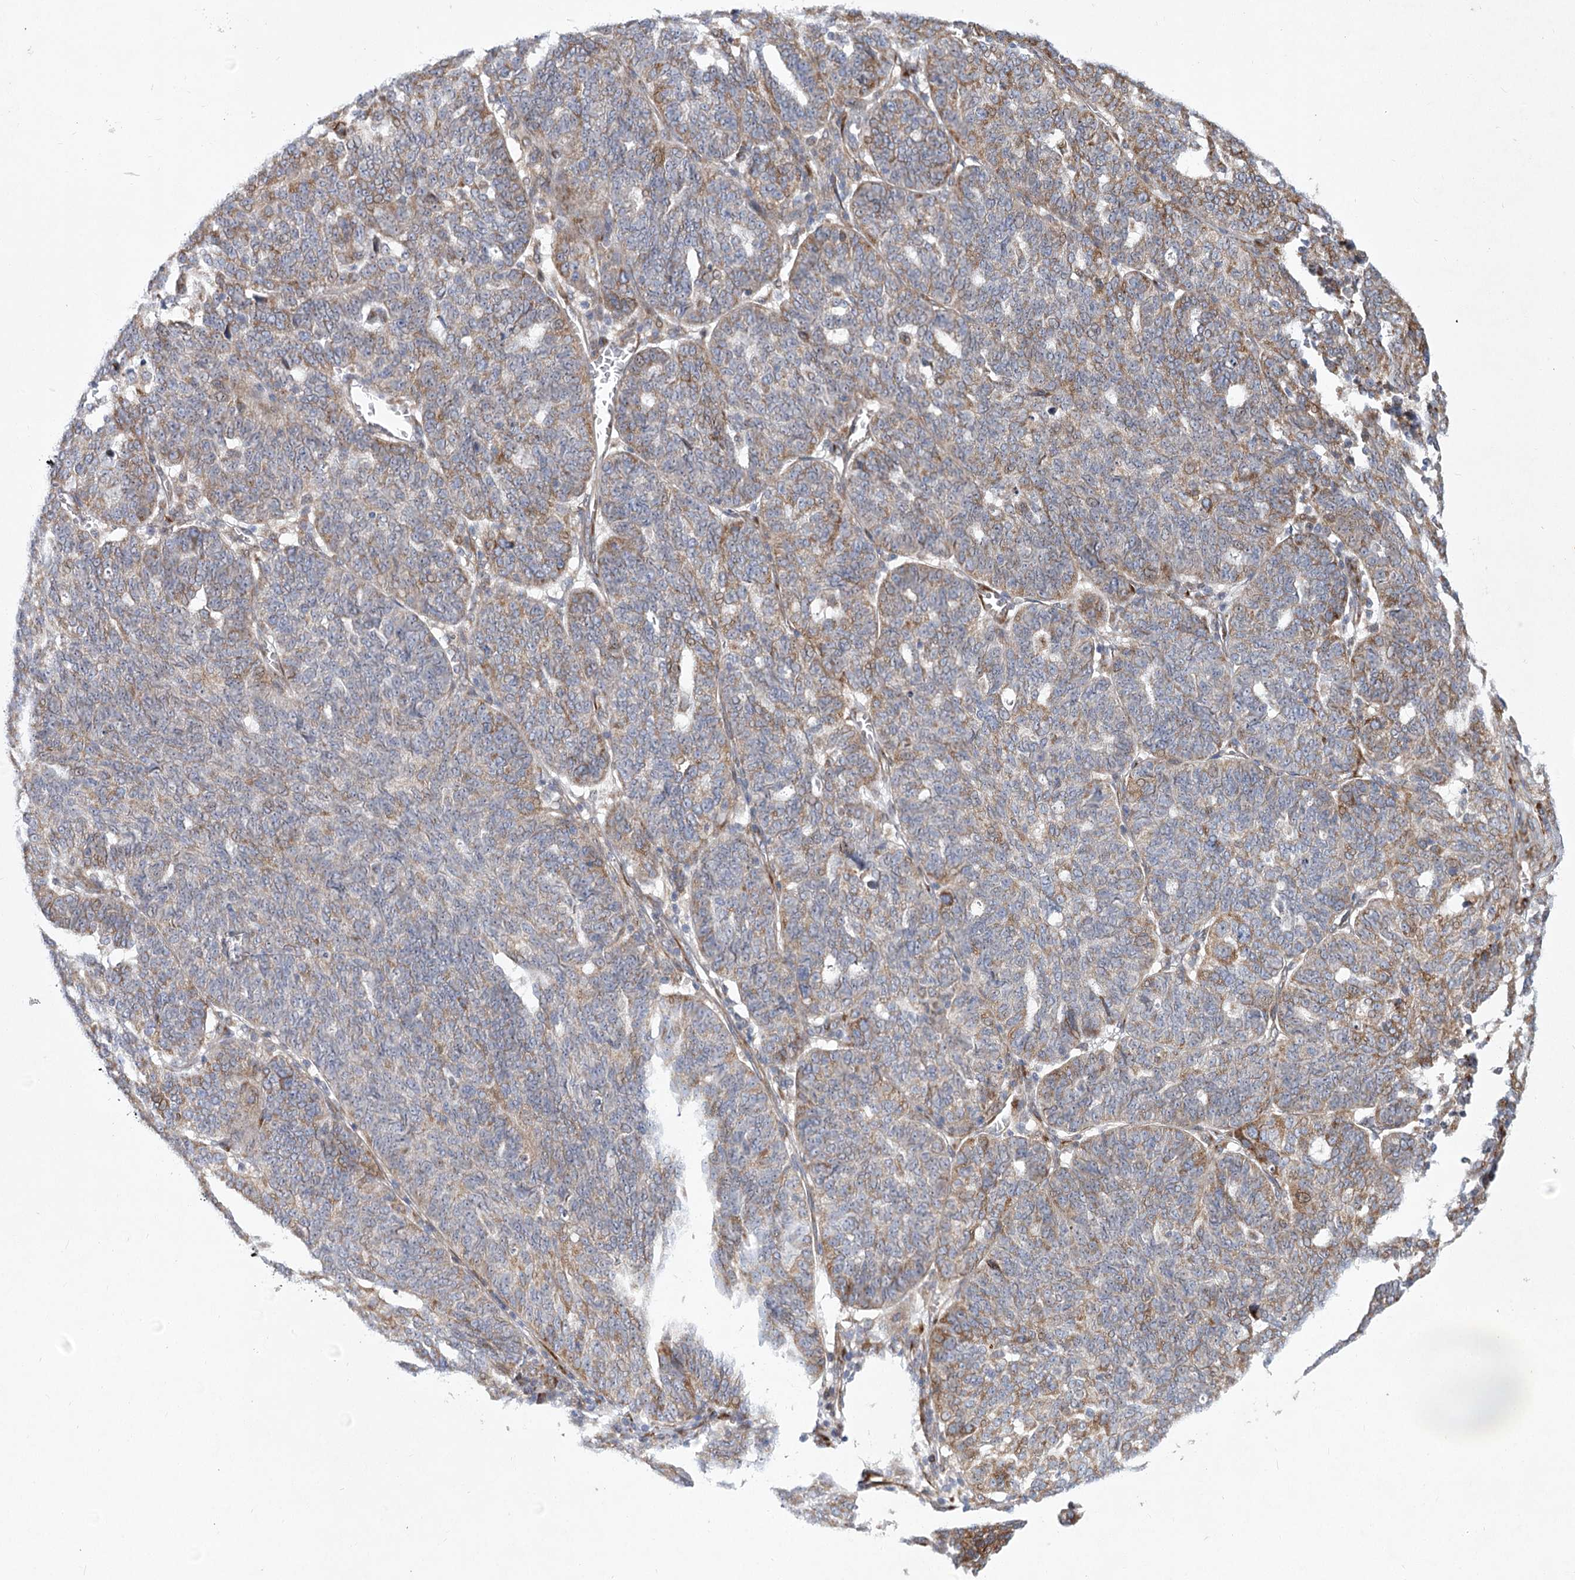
{"staining": {"intensity": "moderate", "quantity": "25%-75%", "location": "cytoplasmic/membranous"}, "tissue": "ovarian cancer", "cell_type": "Tumor cells", "image_type": "cancer", "snomed": [{"axis": "morphology", "description": "Cystadenocarcinoma, serous, NOS"}, {"axis": "topography", "description": "Ovary"}], "caption": "Ovarian cancer tissue reveals moderate cytoplasmic/membranous positivity in about 25%-75% of tumor cells", "gene": "GCNT4", "patient": {"sex": "female", "age": 59}}